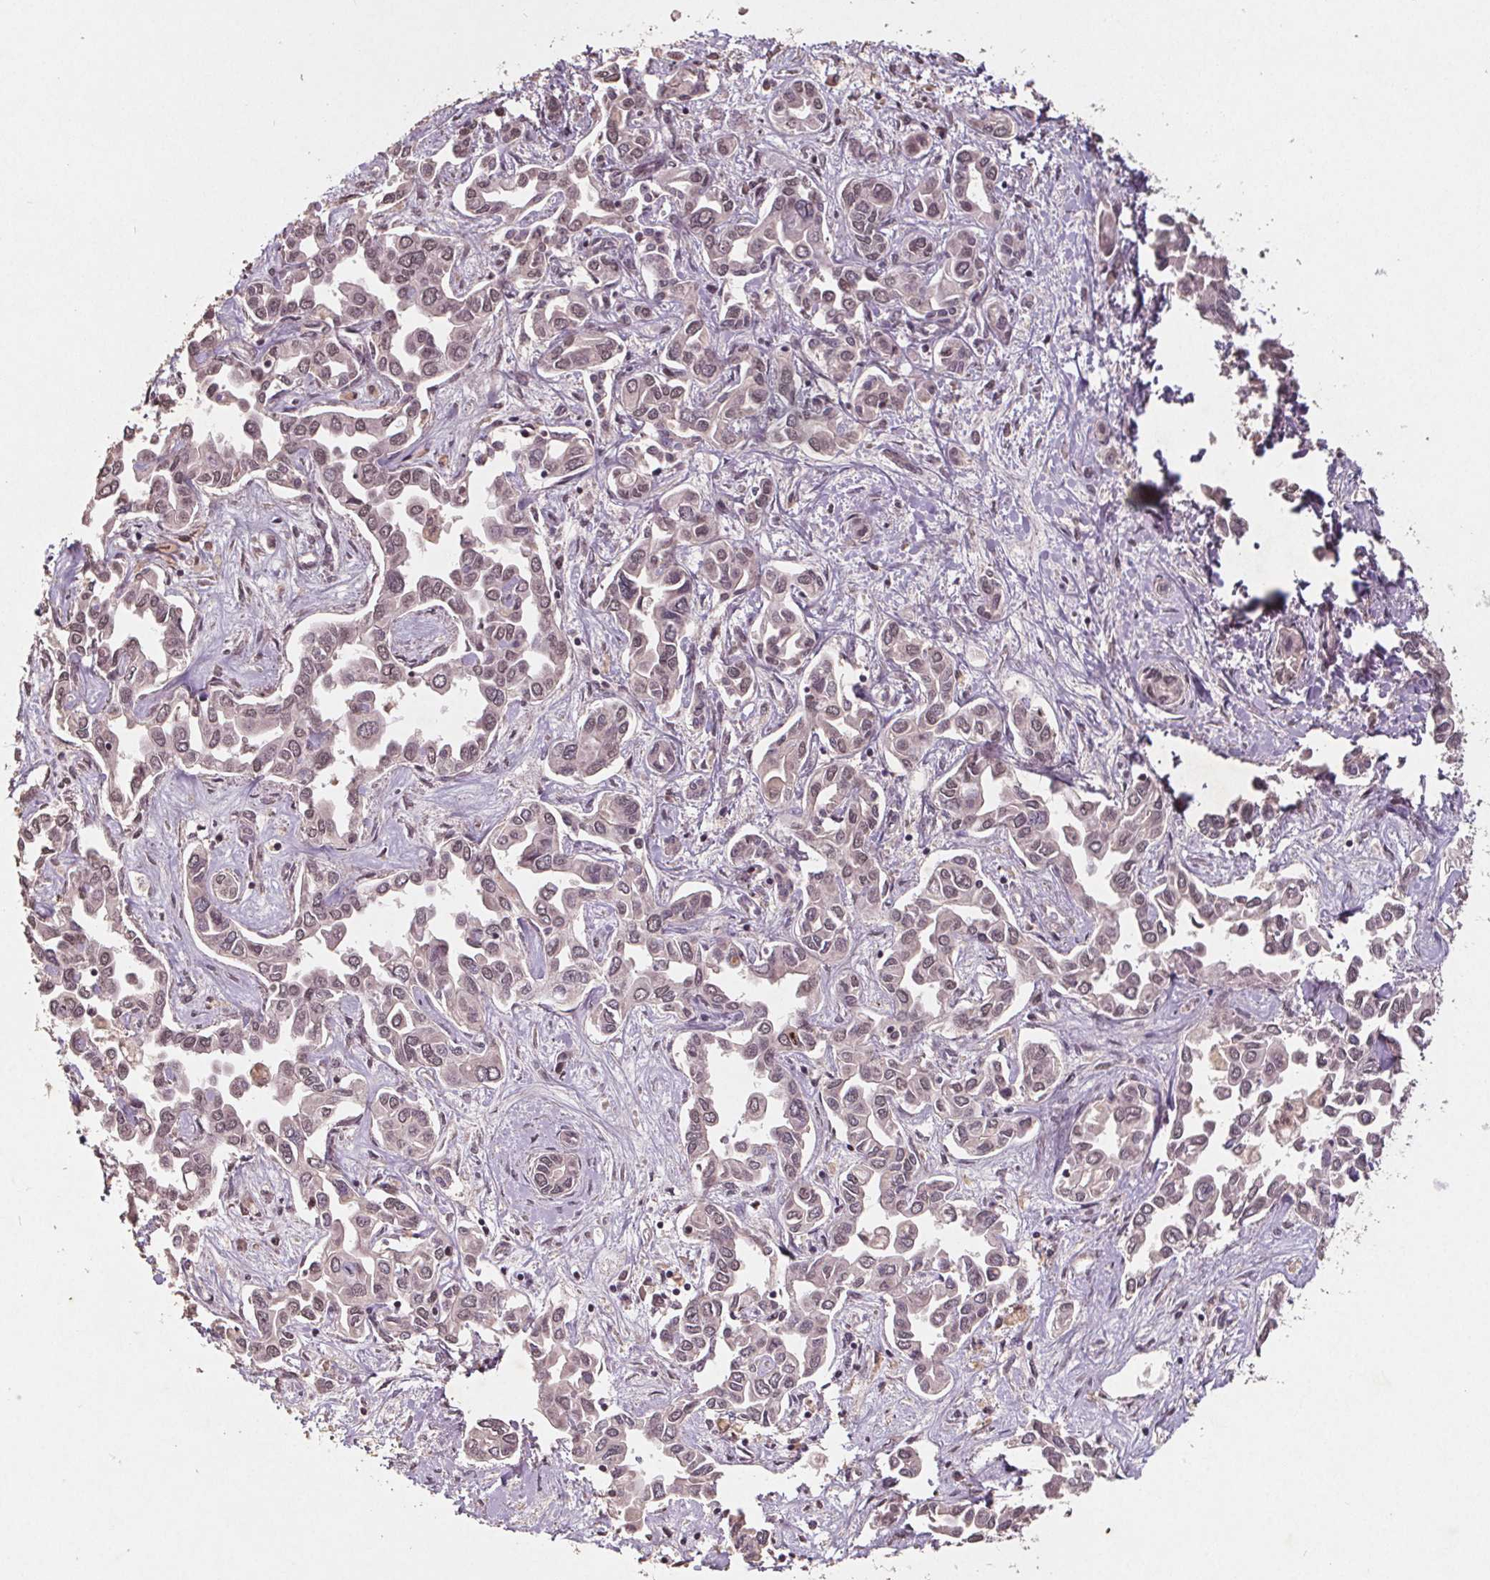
{"staining": {"intensity": "weak", "quantity": ">75%", "location": "nuclear"}, "tissue": "liver cancer", "cell_type": "Tumor cells", "image_type": "cancer", "snomed": [{"axis": "morphology", "description": "Cholangiocarcinoma"}, {"axis": "topography", "description": "Liver"}], "caption": "Weak nuclear protein staining is appreciated in about >75% of tumor cells in liver cancer.", "gene": "DNMT3B", "patient": {"sex": "female", "age": 64}}